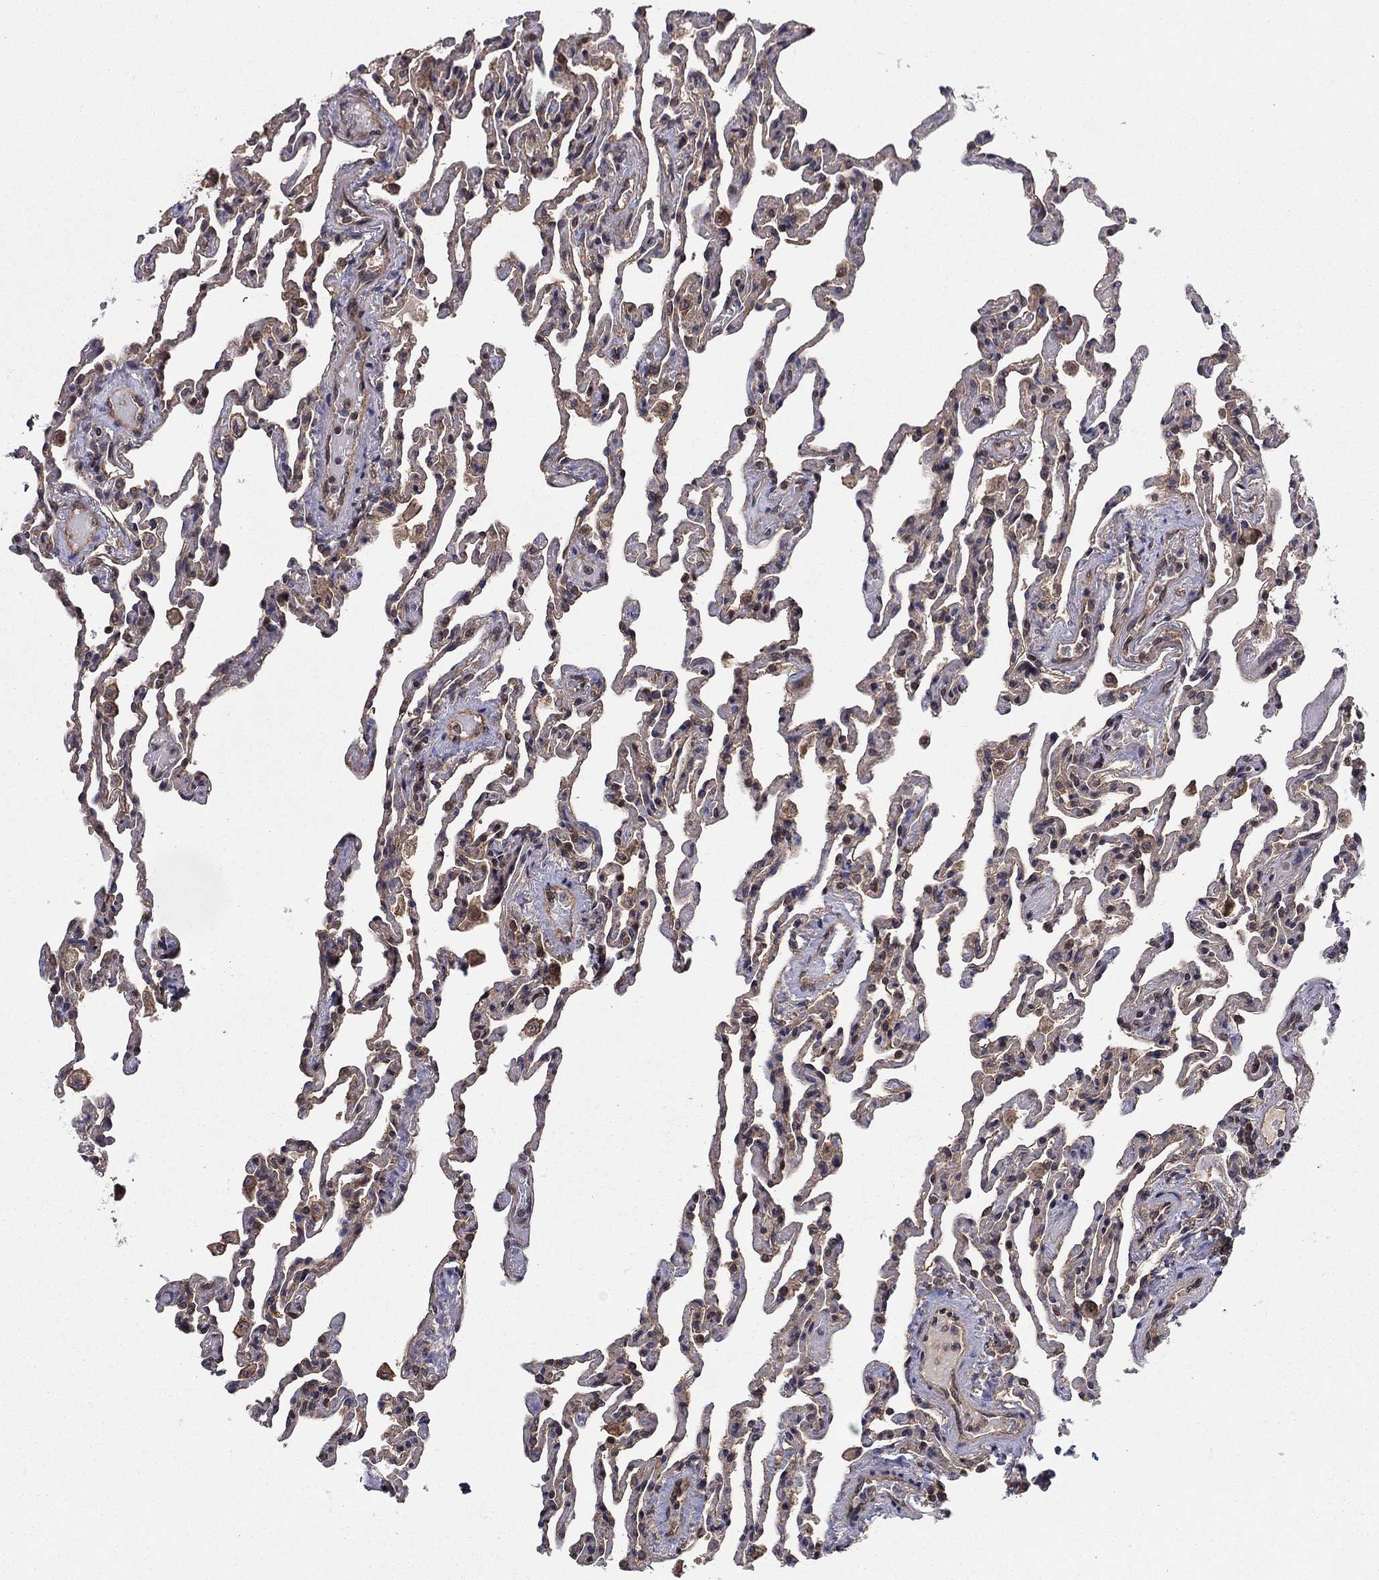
{"staining": {"intensity": "moderate", "quantity": "25%-75%", "location": "cytoplasmic/membranous"}, "tissue": "lung", "cell_type": "Alveolar cells", "image_type": "normal", "snomed": [{"axis": "morphology", "description": "Normal tissue, NOS"}, {"axis": "topography", "description": "Lung"}], "caption": "Moderate cytoplasmic/membranous positivity for a protein is identified in approximately 25%-75% of alveolar cells of benign lung using IHC.", "gene": "BMERB1", "patient": {"sex": "female", "age": 43}}